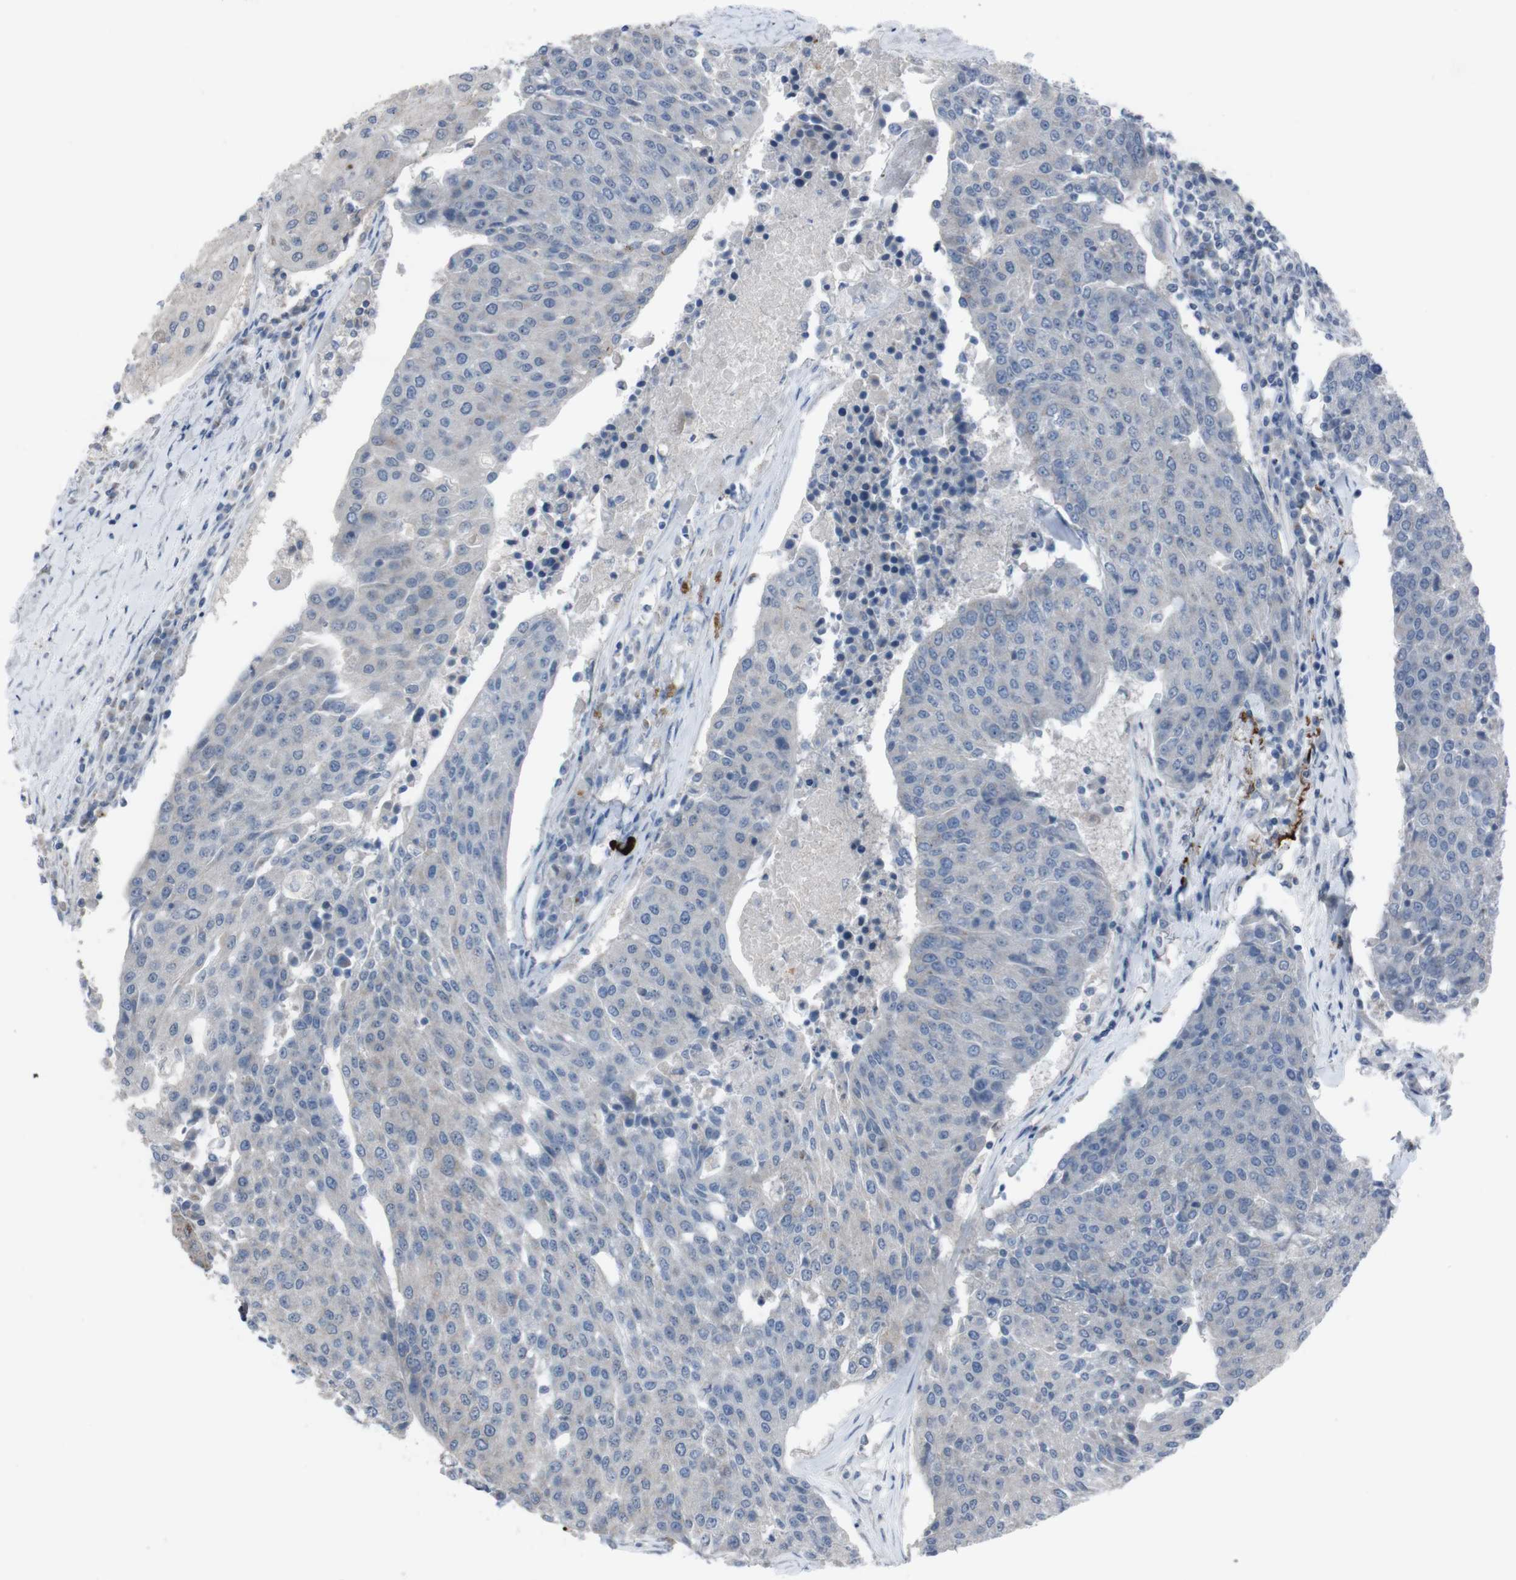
{"staining": {"intensity": "negative", "quantity": "none", "location": "none"}, "tissue": "urothelial cancer", "cell_type": "Tumor cells", "image_type": "cancer", "snomed": [{"axis": "morphology", "description": "Urothelial carcinoma, High grade"}, {"axis": "topography", "description": "Urinary bladder"}], "caption": "Immunohistochemical staining of high-grade urothelial carcinoma shows no significant staining in tumor cells. (DAB (3,3'-diaminobenzidine) immunohistochemistry (IHC), high magnification).", "gene": "EFNA5", "patient": {"sex": "female", "age": 85}}